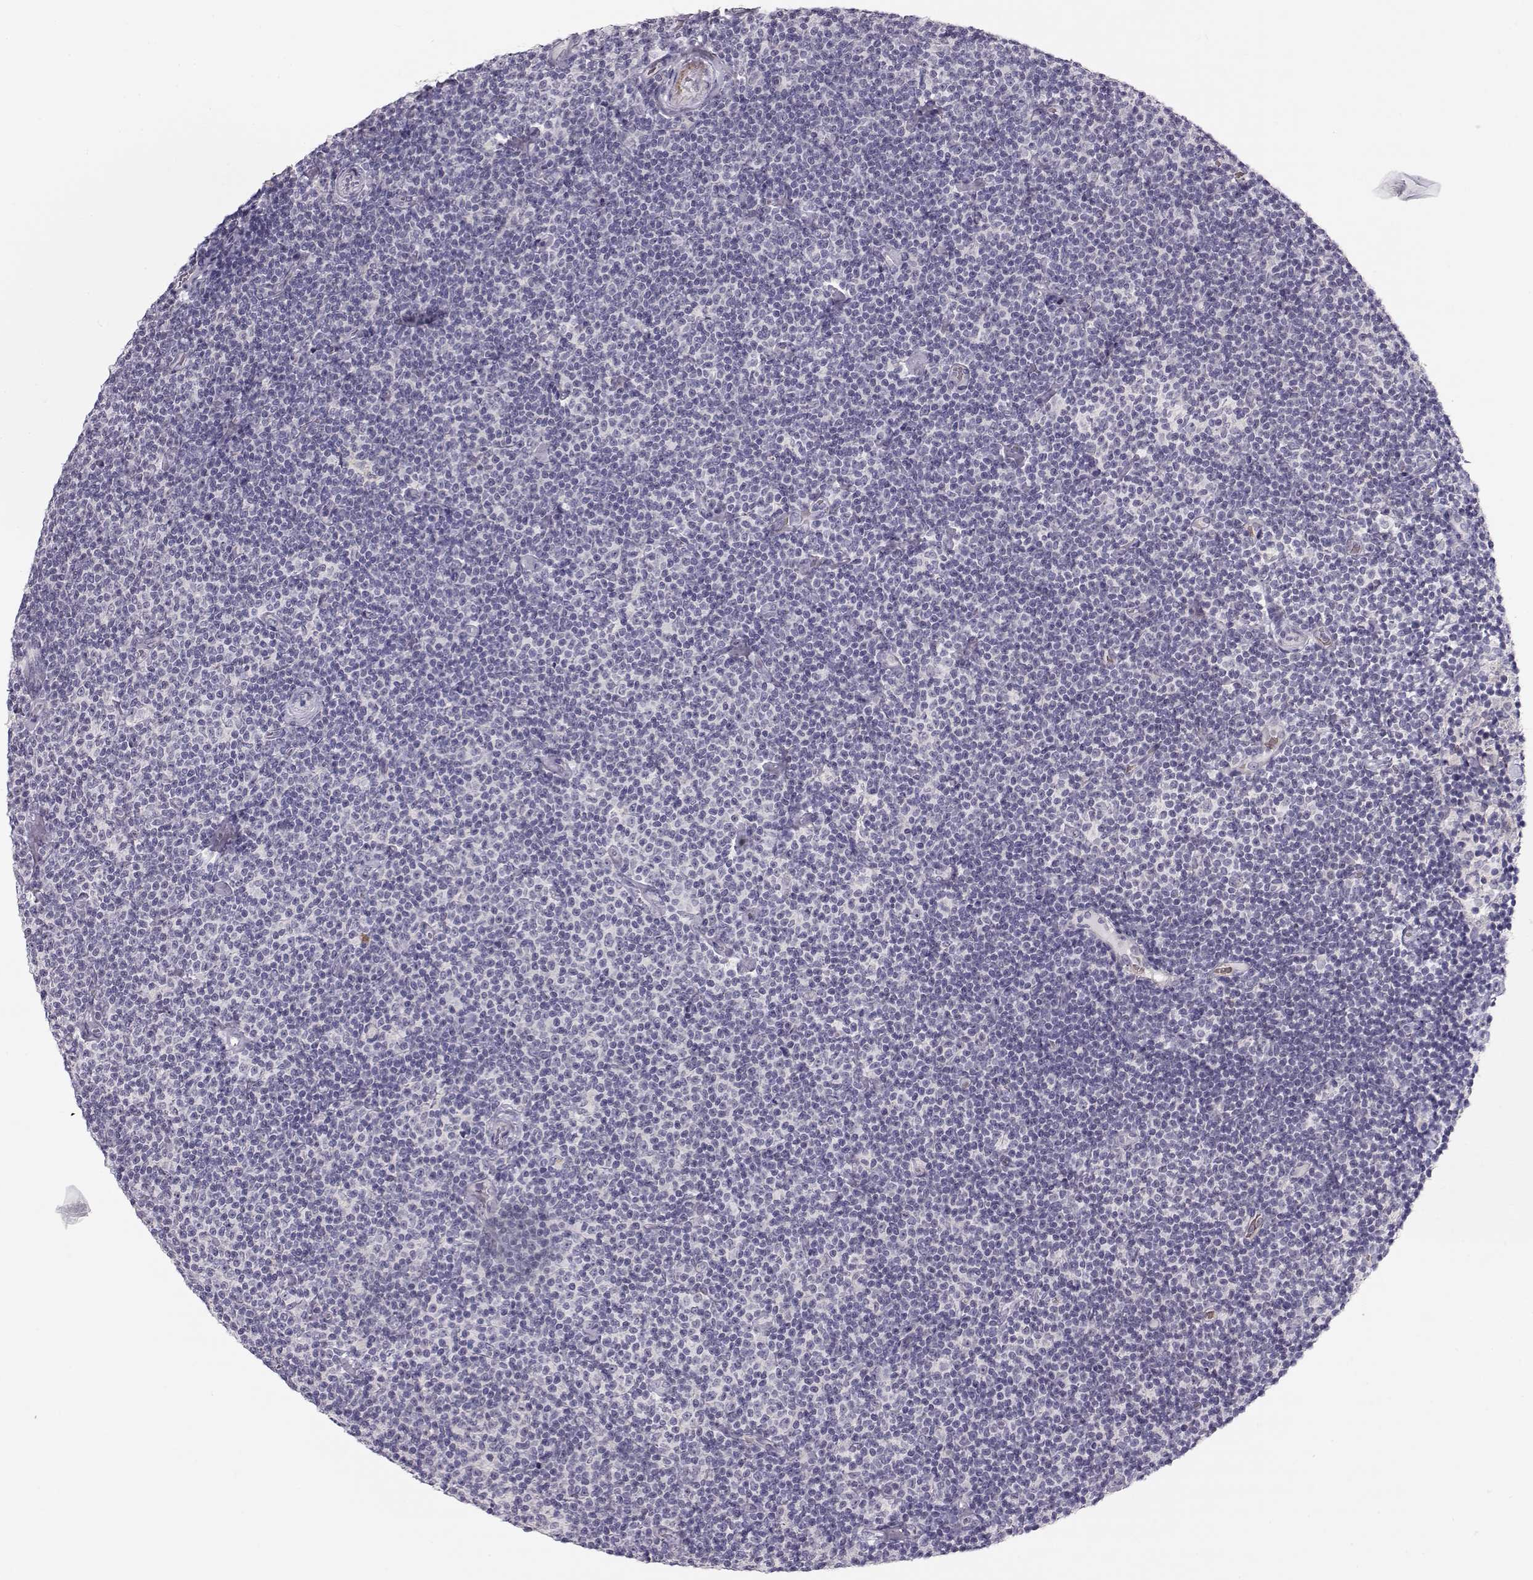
{"staining": {"intensity": "negative", "quantity": "none", "location": "none"}, "tissue": "lymphoma", "cell_type": "Tumor cells", "image_type": "cancer", "snomed": [{"axis": "morphology", "description": "Malignant lymphoma, non-Hodgkin's type, Low grade"}, {"axis": "topography", "description": "Lymph node"}], "caption": "Immunohistochemistry micrograph of low-grade malignant lymphoma, non-Hodgkin's type stained for a protein (brown), which demonstrates no positivity in tumor cells.", "gene": "TTC26", "patient": {"sex": "male", "age": 81}}